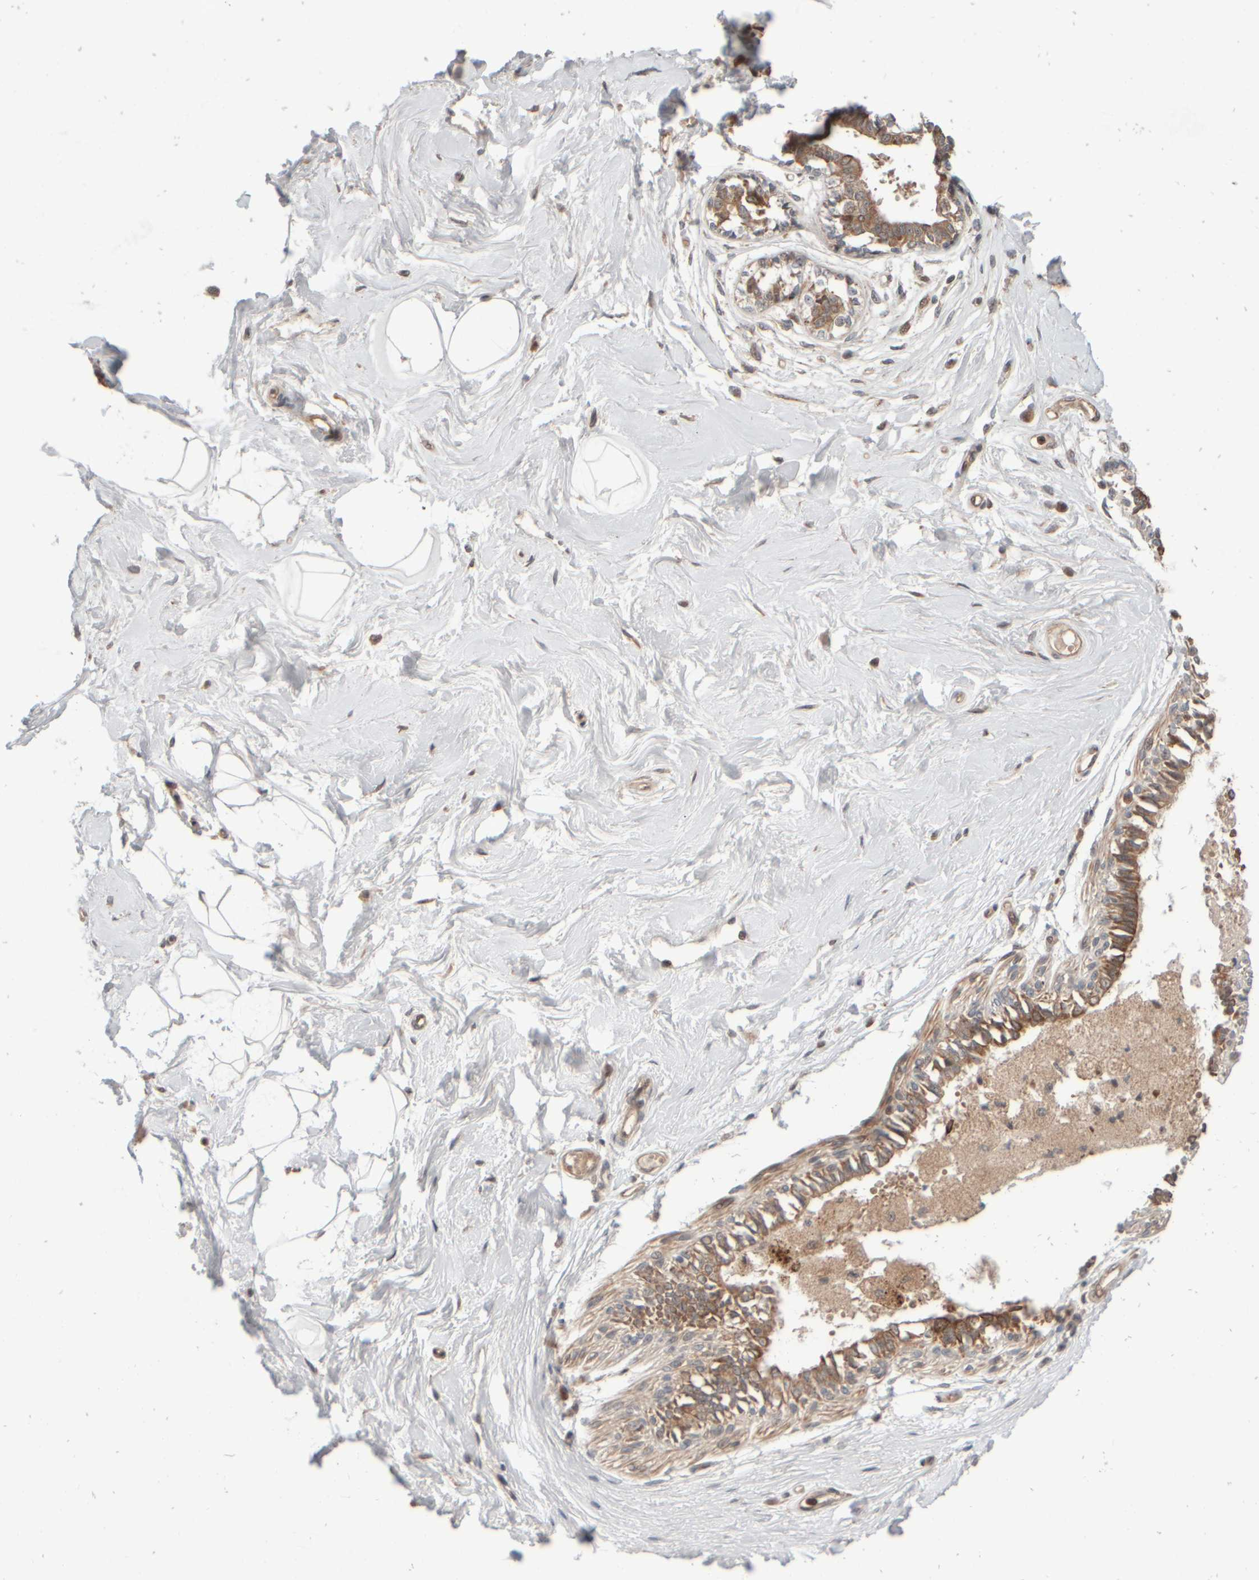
{"staining": {"intensity": "negative", "quantity": "none", "location": "none"}, "tissue": "breast", "cell_type": "Adipocytes", "image_type": "normal", "snomed": [{"axis": "morphology", "description": "Normal tissue, NOS"}, {"axis": "topography", "description": "Breast"}], "caption": "This is a micrograph of IHC staining of normal breast, which shows no positivity in adipocytes.", "gene": "ABHD11", "patient": {"sex": "female", "age": 45}}